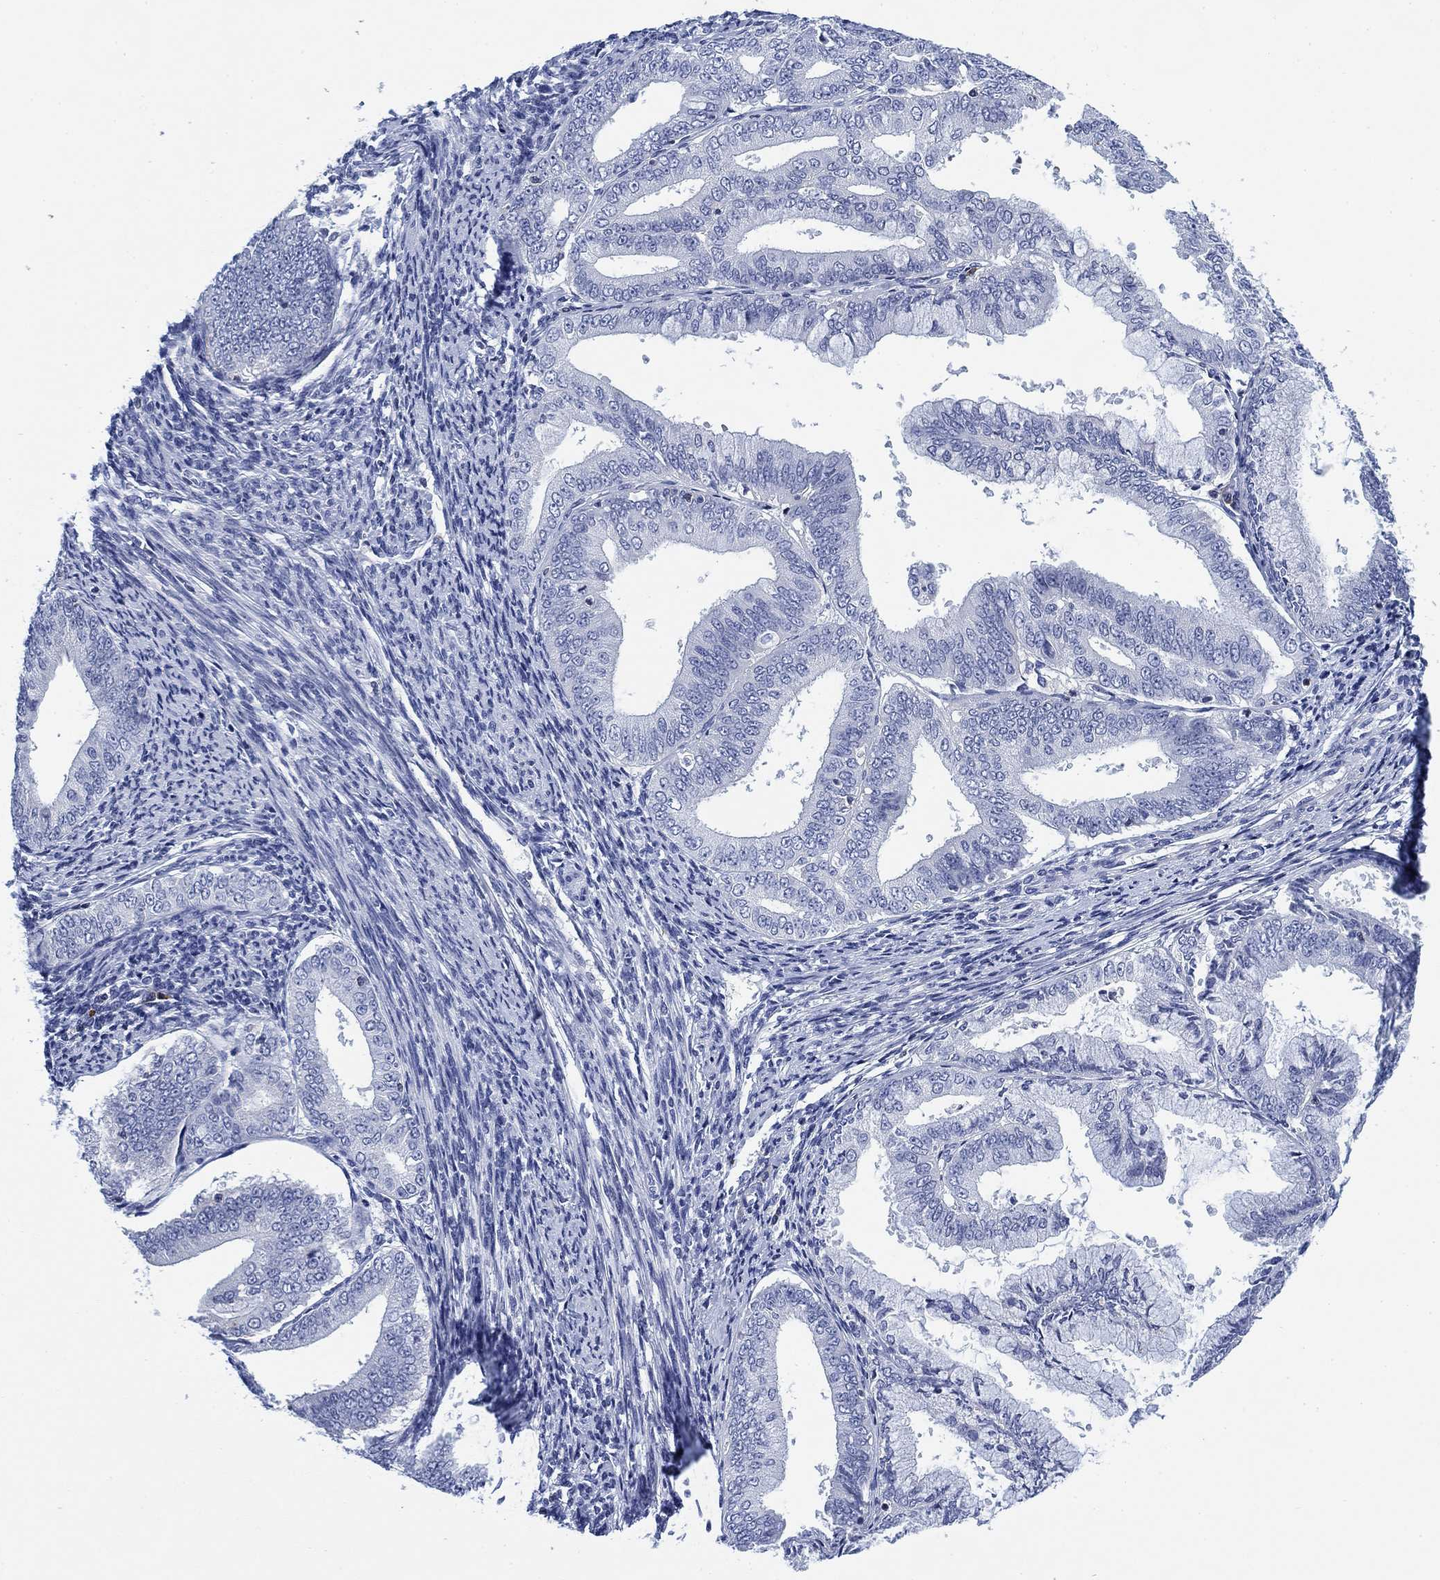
{"staining": {"intensity": "negative", "quantity": "none", "location": "none"}, "tissue": "endometrial cancer", "cell_type": "Tumor cells", "image_type": "cancer", "snomed": [{"axis": "morphology", "description": "Adenocarcinoma, NOS"}, {"axis": "topography", "description": "Endometrium"}], "caption": "DAB immunohistochemical staining of adenocarcinoma (endometrial) exhibits no significant staining in tumor cells.", "gene": "FYB1", "patient": {"sex": "female", "age": 63}}